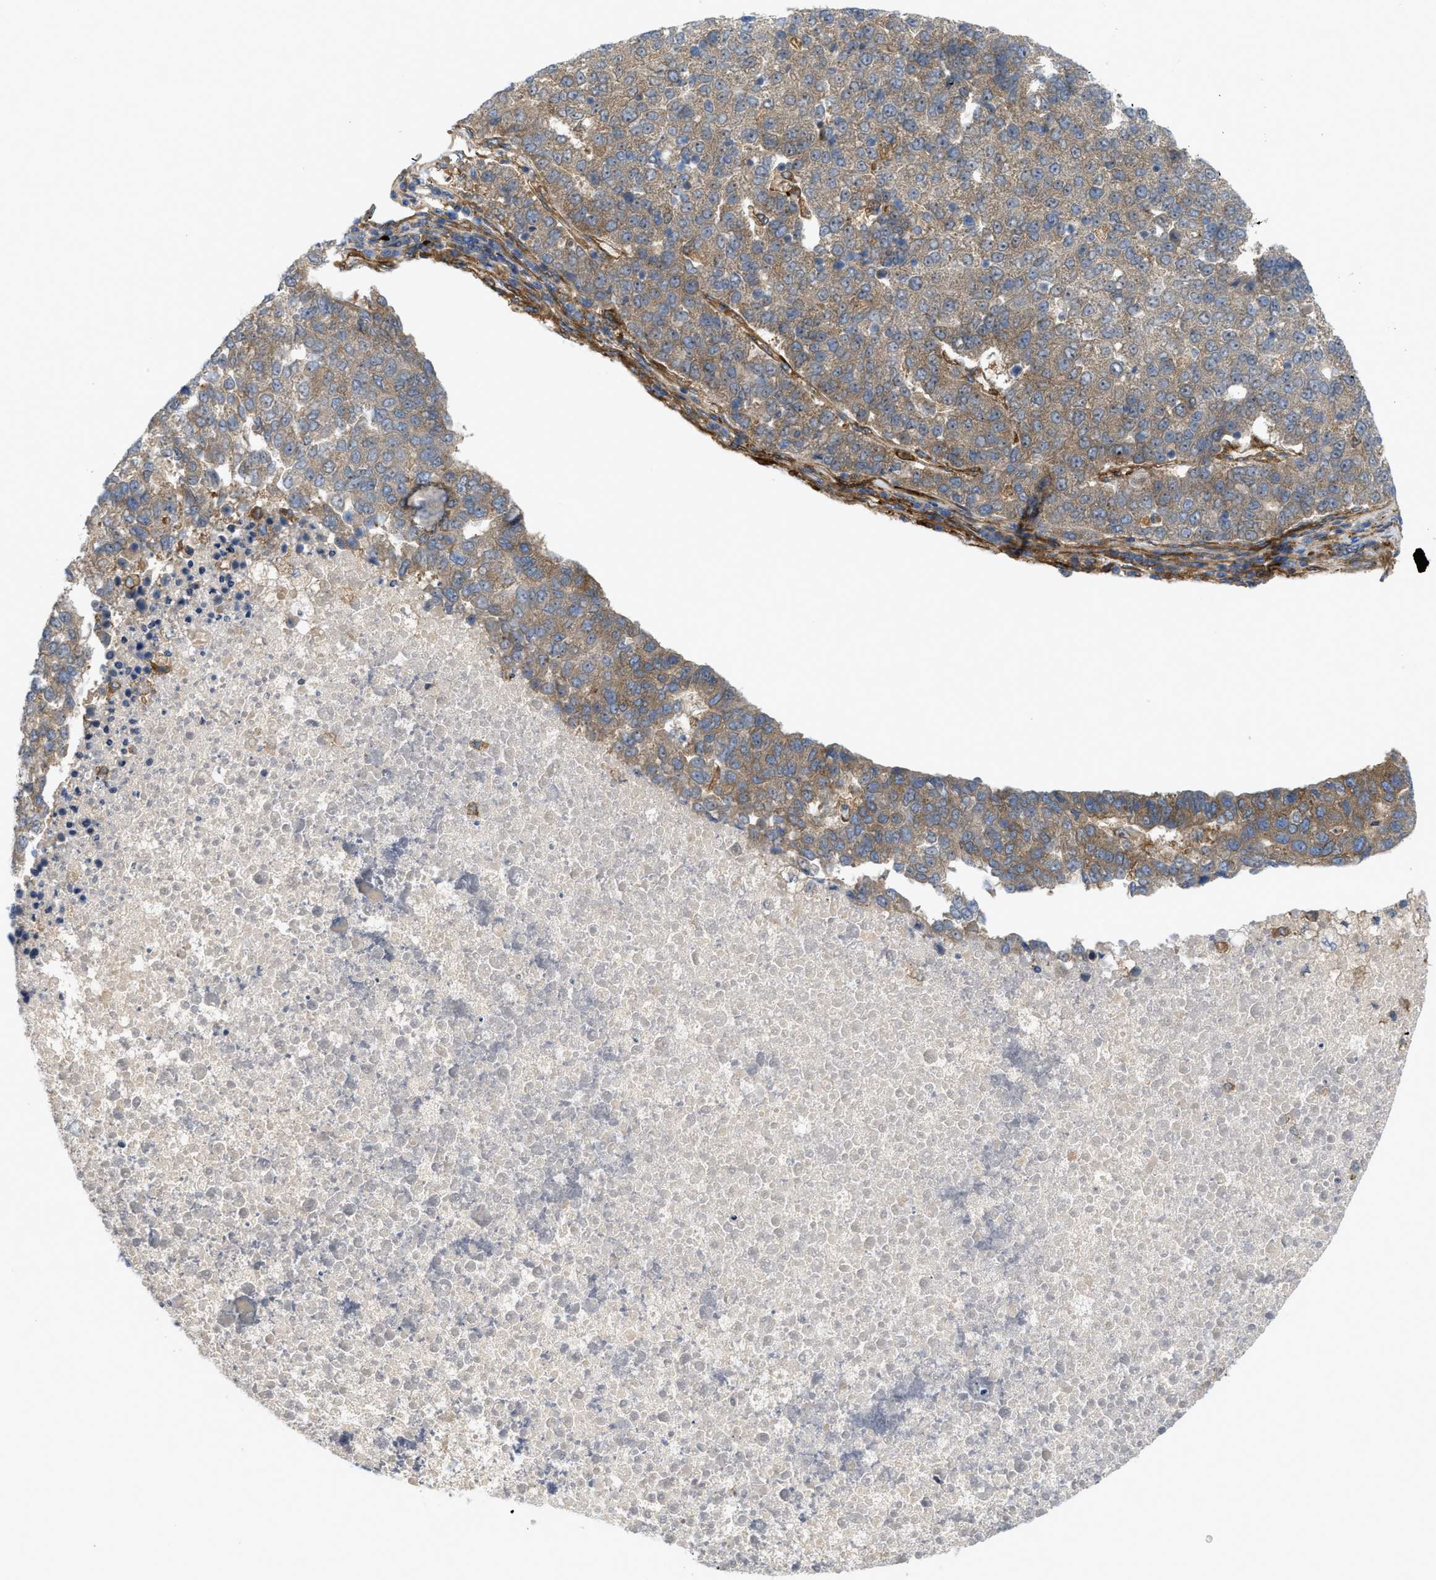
{"staining": {"intensity": "weak", "quantity": ">75%", "location": "cytoplasmic/membranous"}, "tissue": "pancreatic cancer", "cell_type": "Tumor cells", "image_type": "cancer", "snomed": [{"axis": "morphology", "description": "Adenocarcinoma, NOS"}, {"axis": "topography", "description": "Pancreas"}], "caption": "Protein staining displays weak cytoplasmic/membranous positivity in approximately >75% of tumor cells in pancreatic adenocarcinoma.", "gene": "PICALM", "patient": {"sex": "female", "age": 61}}